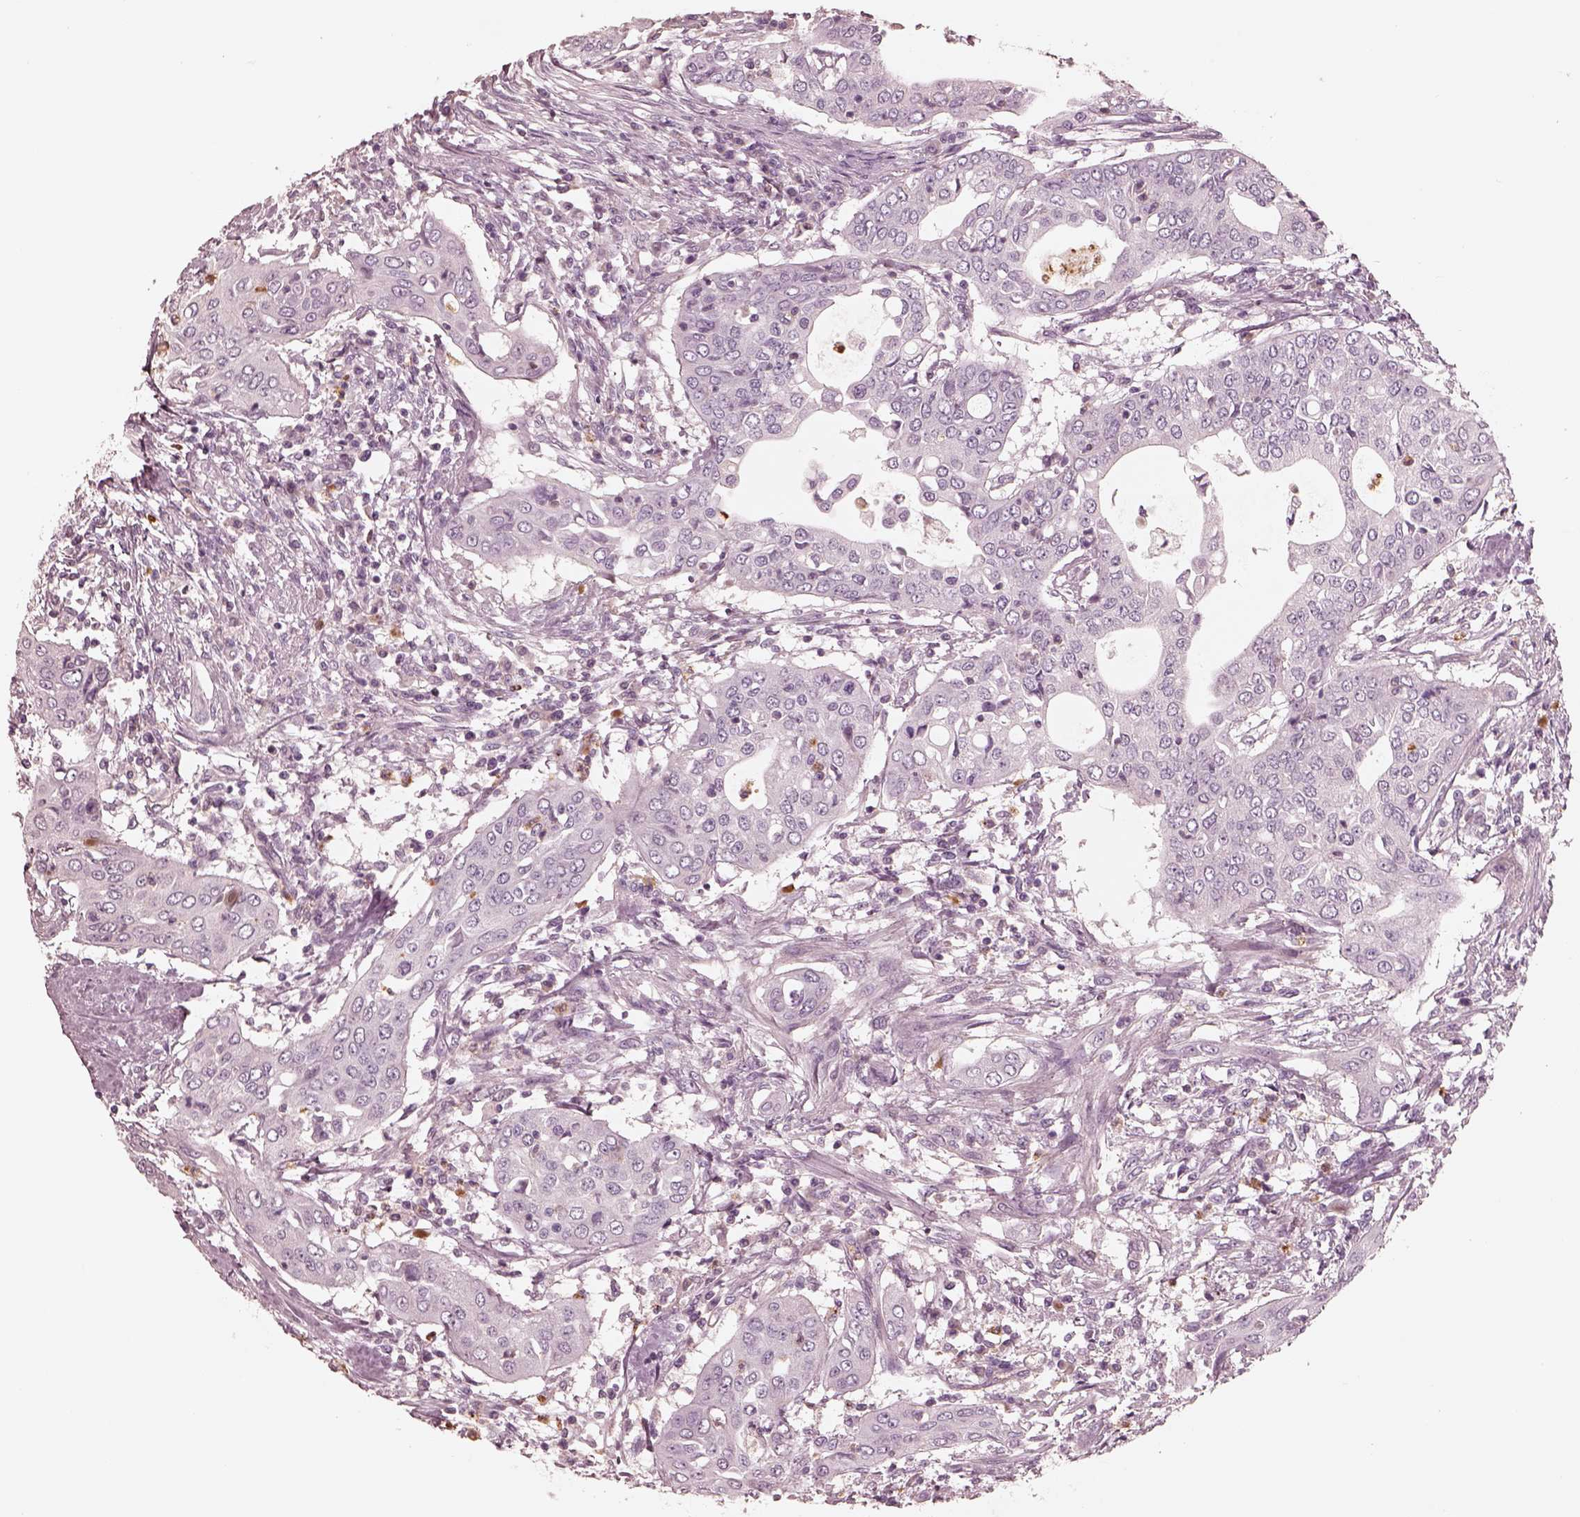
{"staining": {"intensity": "negative", "quantity": "none", "location": "none"}, "tissue": "urothelial cancer", "cell_type": "Tumor cells", "image_type": "cancer", "snomed": [{"axis": "morphology", "description": "Urothelial carcinoma, High grade"}, {"axis": "topography", "description": "Urinary bladder"}], "caption": "Immunohistochemistry of human high-grade urothelial carcinoma exhibits no staining in tumor cells.", "gene": "GPRIN1", "patient": {"sex": "male", "age": 82}}